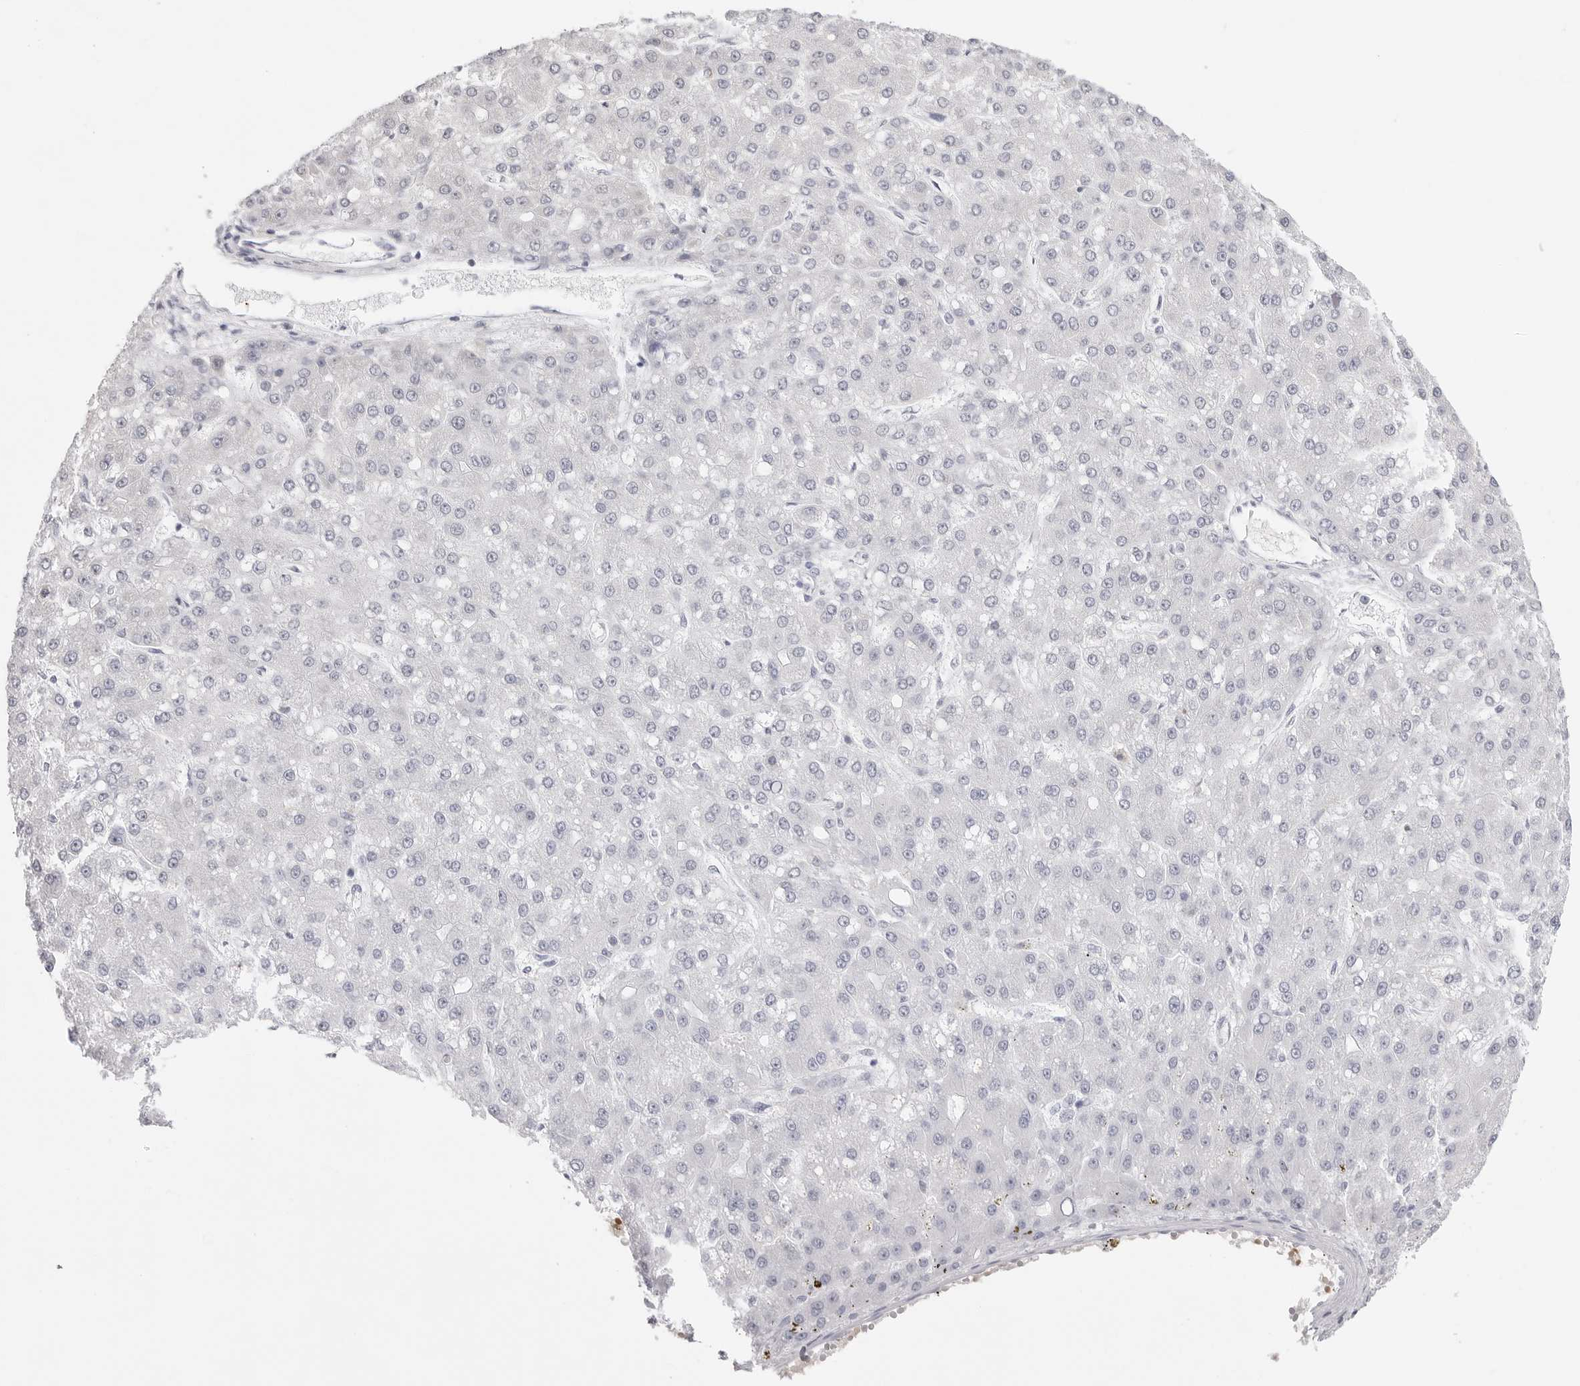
{"staining": {"intensity": "negative", "quantity": "none", "location": "none"}, "tissue": "liver cancer", "cell_type": "Tumor cells", "image_type": "cancer", "snomed": [{"axis": "morphology", "description": "Carcinoma, Hepatocellular, NOS"}, {"axis": "topography", "description": "Liver"}], "caption": "A high-resolution image shows IHC staining of liver cancer (hepatocellular carcinoma), which displays no significant positivity in tumor cells.", "gene": "TSSK1B", "patient": {"sex": "male", "age": 67}}